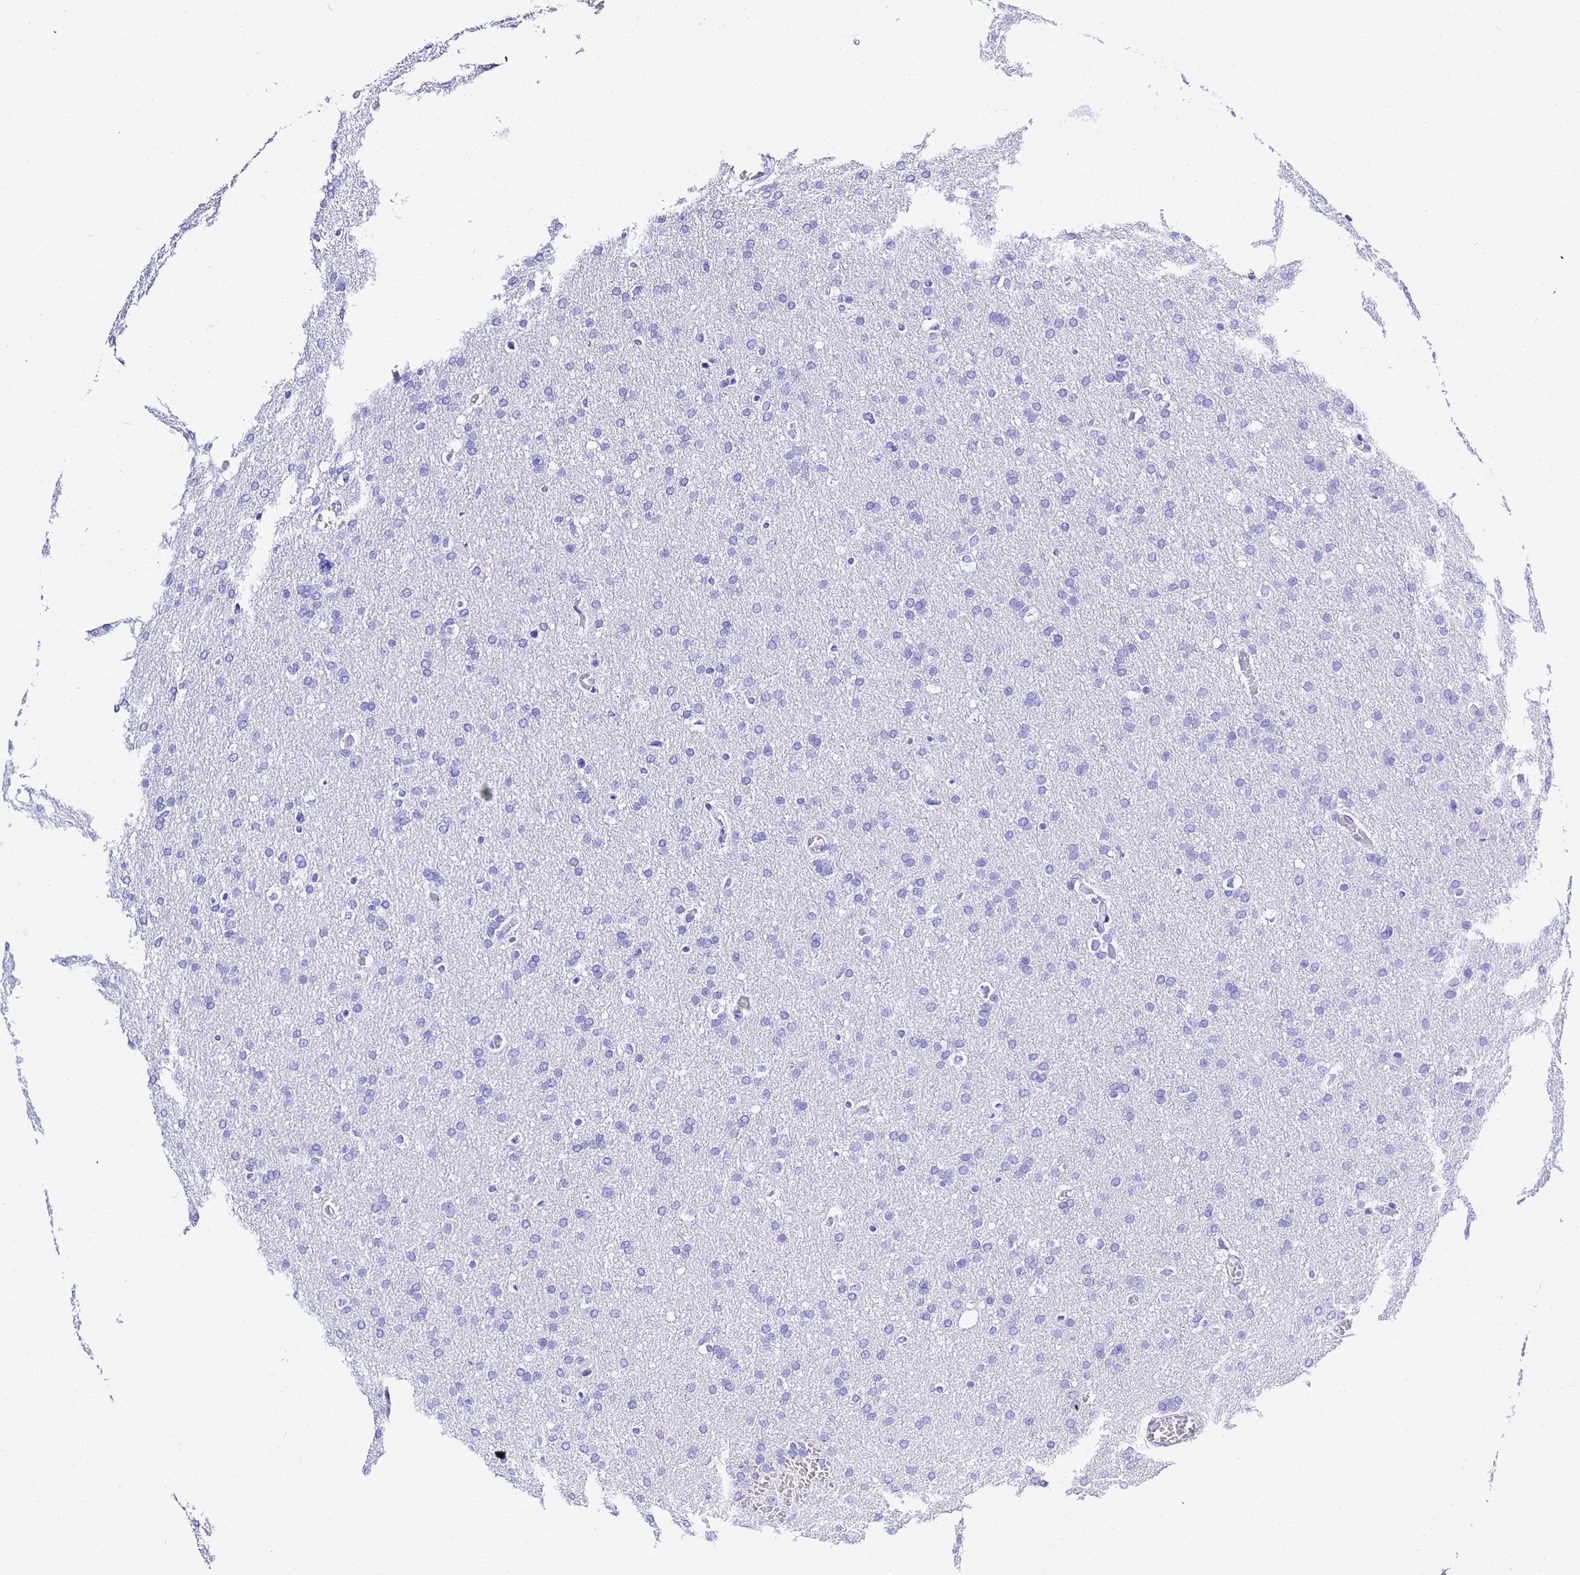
{"staining": {"intensity": "negative", "quantity": "none", "location": "none"}, "tissue": "glioma", "cell_type": "Tumor cells", "image_type": "cancer", "snomed": [{"axis": "morphology", "description": "Glioma, malignant, High grade"}, {"axis": "topography", "description": "Cerebral cortex"}], "caption": "IHC image of neoplastic tissue: human glioma stained with DAB displays no significant protein staining in tumor cells.", "gene": "ACTL6B", "patient": {"sex": "female", "age": 36}}